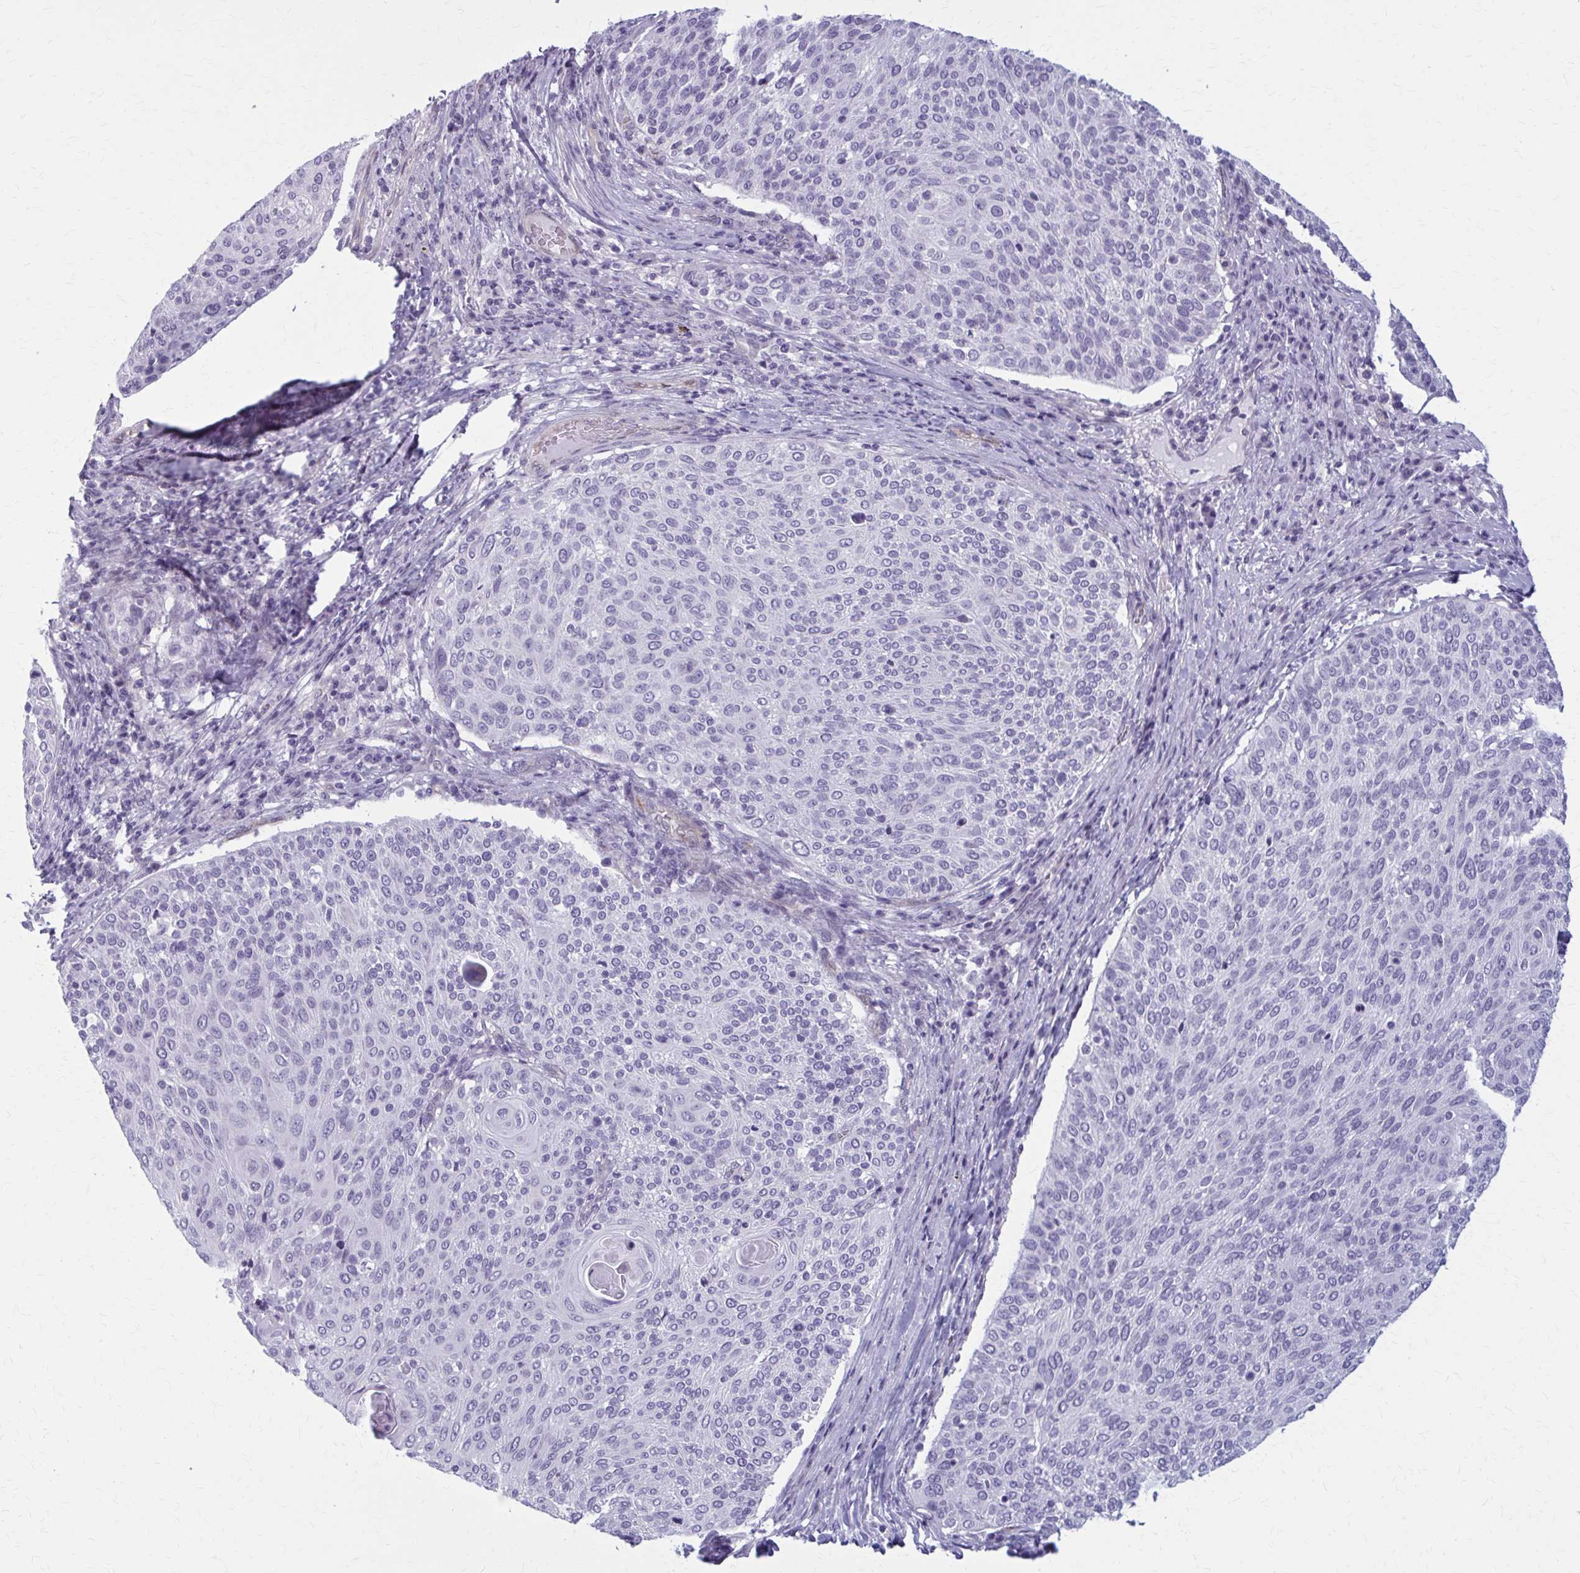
{"staining": {"intensity": "negative", "quantity": "none", "location": "none"}, "tissue": "cervical cancer", "cell_type": "Tumor cells", "image_type": "cancer", "snomed": [{"axis": "morphology", "description": "Squamous cell carcinoma, NOS"}, {"axis": "topography", "description": "Cervix"}], "caption": "Image shows no significant protein positivity in tumor cells of cervical squamous cell carcinoma. (DAB (3,3'-diaminobenzidine) immunohistochemistry (IHC), high magnification).", "gene": "CASQ2", "patient": {"sex": "female", "age": 31}}